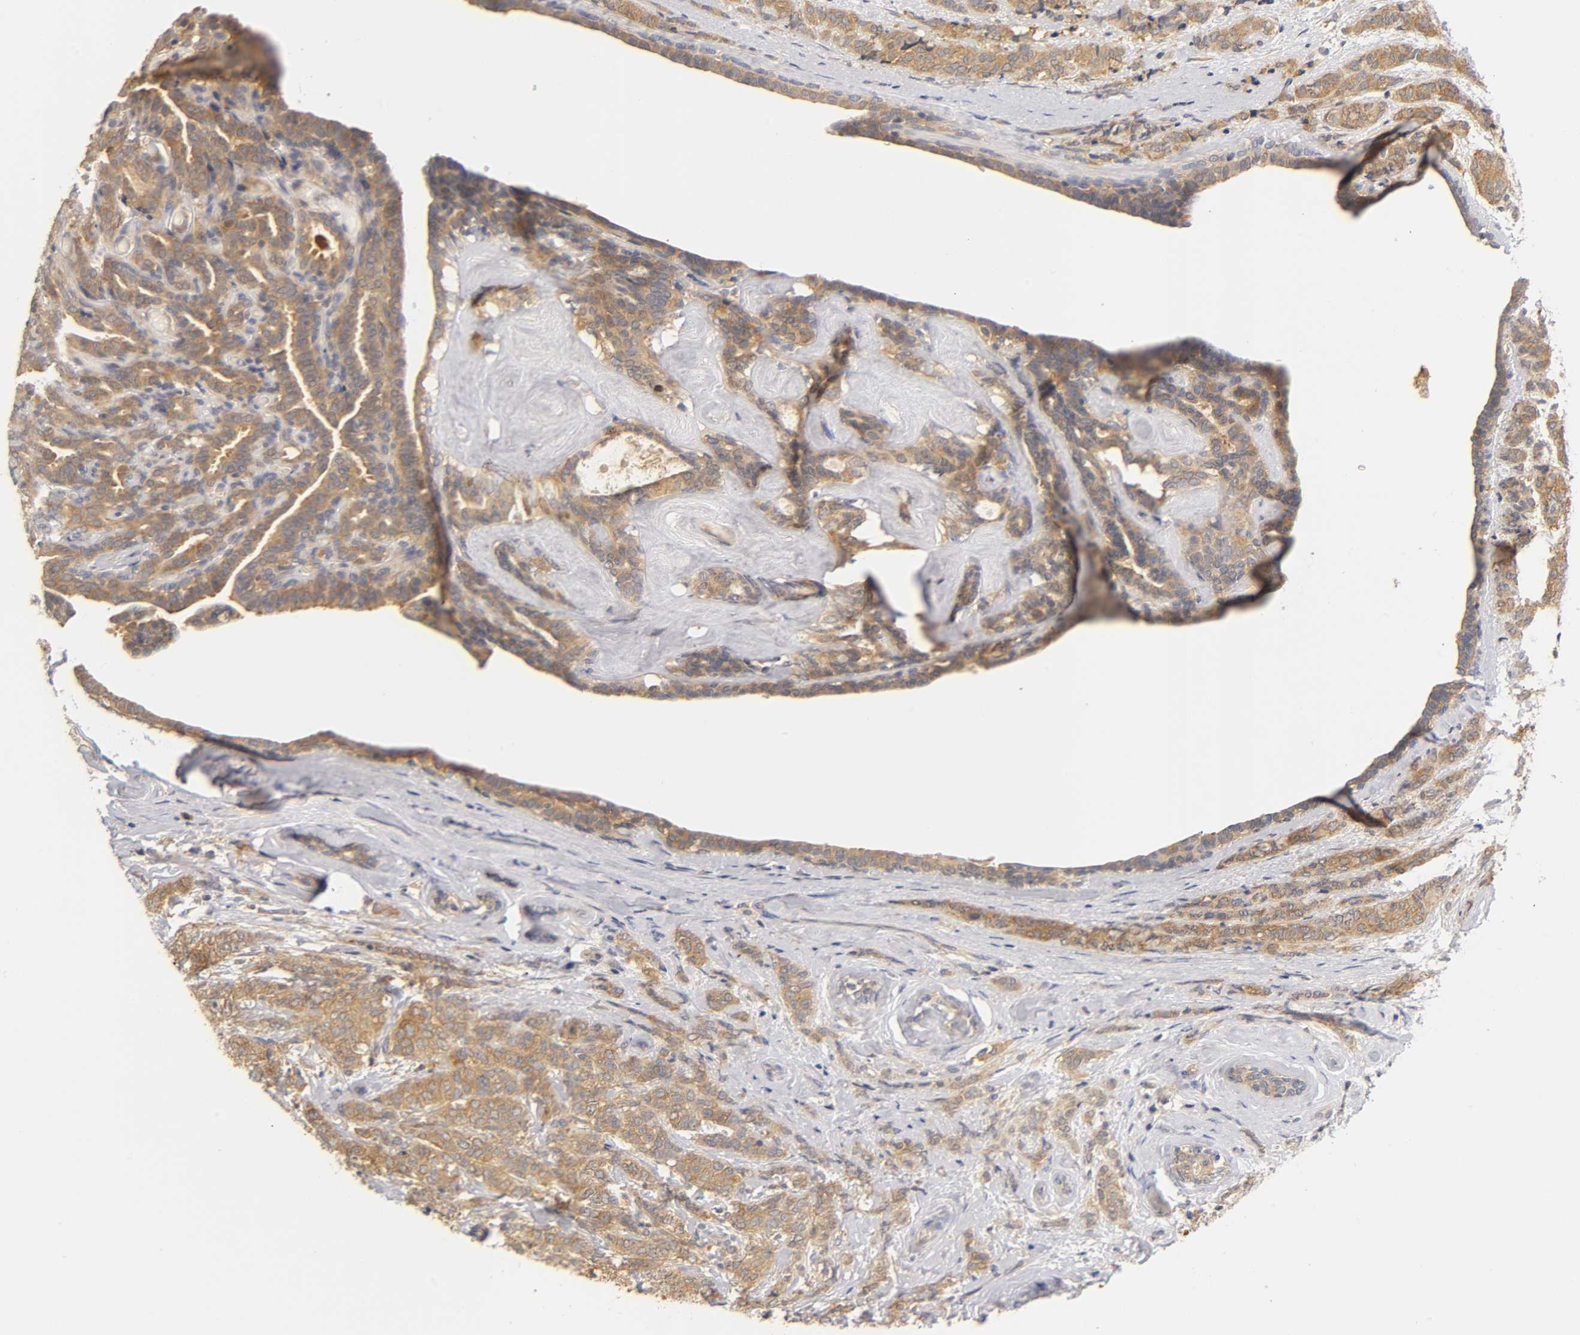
{"staining": {"intensity": "moderate", "quantity": ">75%", "location": "cytoplasmic/membranous"}, "tissue": "breast cancer", "cell_type": "Tumor cells", "image_type": "cancer", "snomed": [{"axis": "morphology", "description": "Lobular carcinoma"}, {"axis": "topography", "description": "Breast"}], "caption": "This photomicrograph shows breast cancer stained with IHC to label a protein in brown. The cytoplasmic/membranous of tumor cells show moderate positivity for the protein. Nuclei are counter-stained blue.", "gene": "RPS29", "patient": {"sex": "female", "age": 60}}